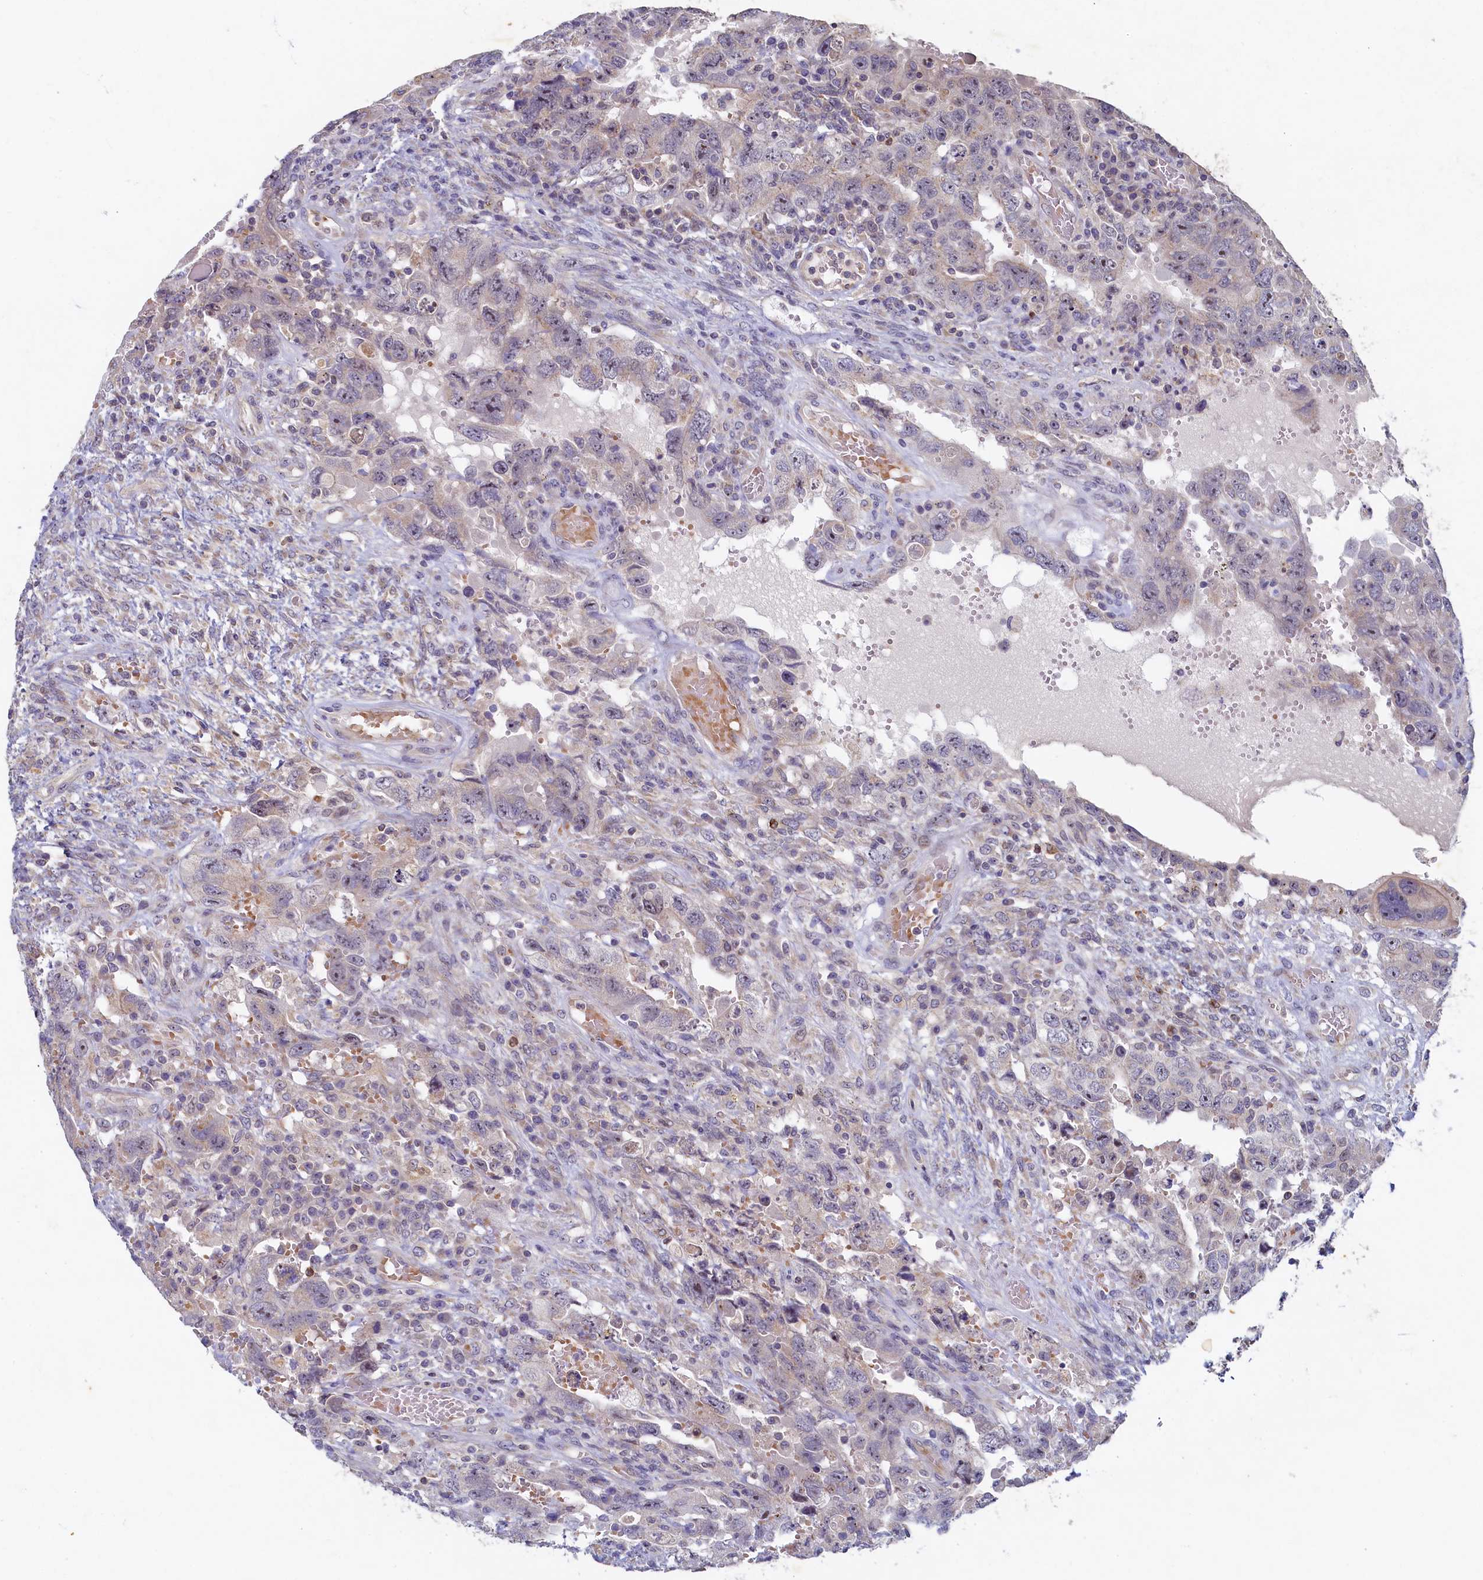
{"staining": {"intensity": "negative", "quantity": "none", "location": "none"}, "tissue": "testis cancer", "cell_type": "Tumor cells", "image_type": "cancer", "snomed": [{"axis": "morphology", "description": "Carcinoma, Embryonal, NOS"}, {"axis": "topography", "description": "Testis"}], "caption": "High power microscopy photomicrograph of an immunohistochemistry image of testis cancer (embryonal carcinoma), revealing no significant staining in tumor cells.", "gene": "CEP20", "patient": {"sex": "male", "age": 26}}